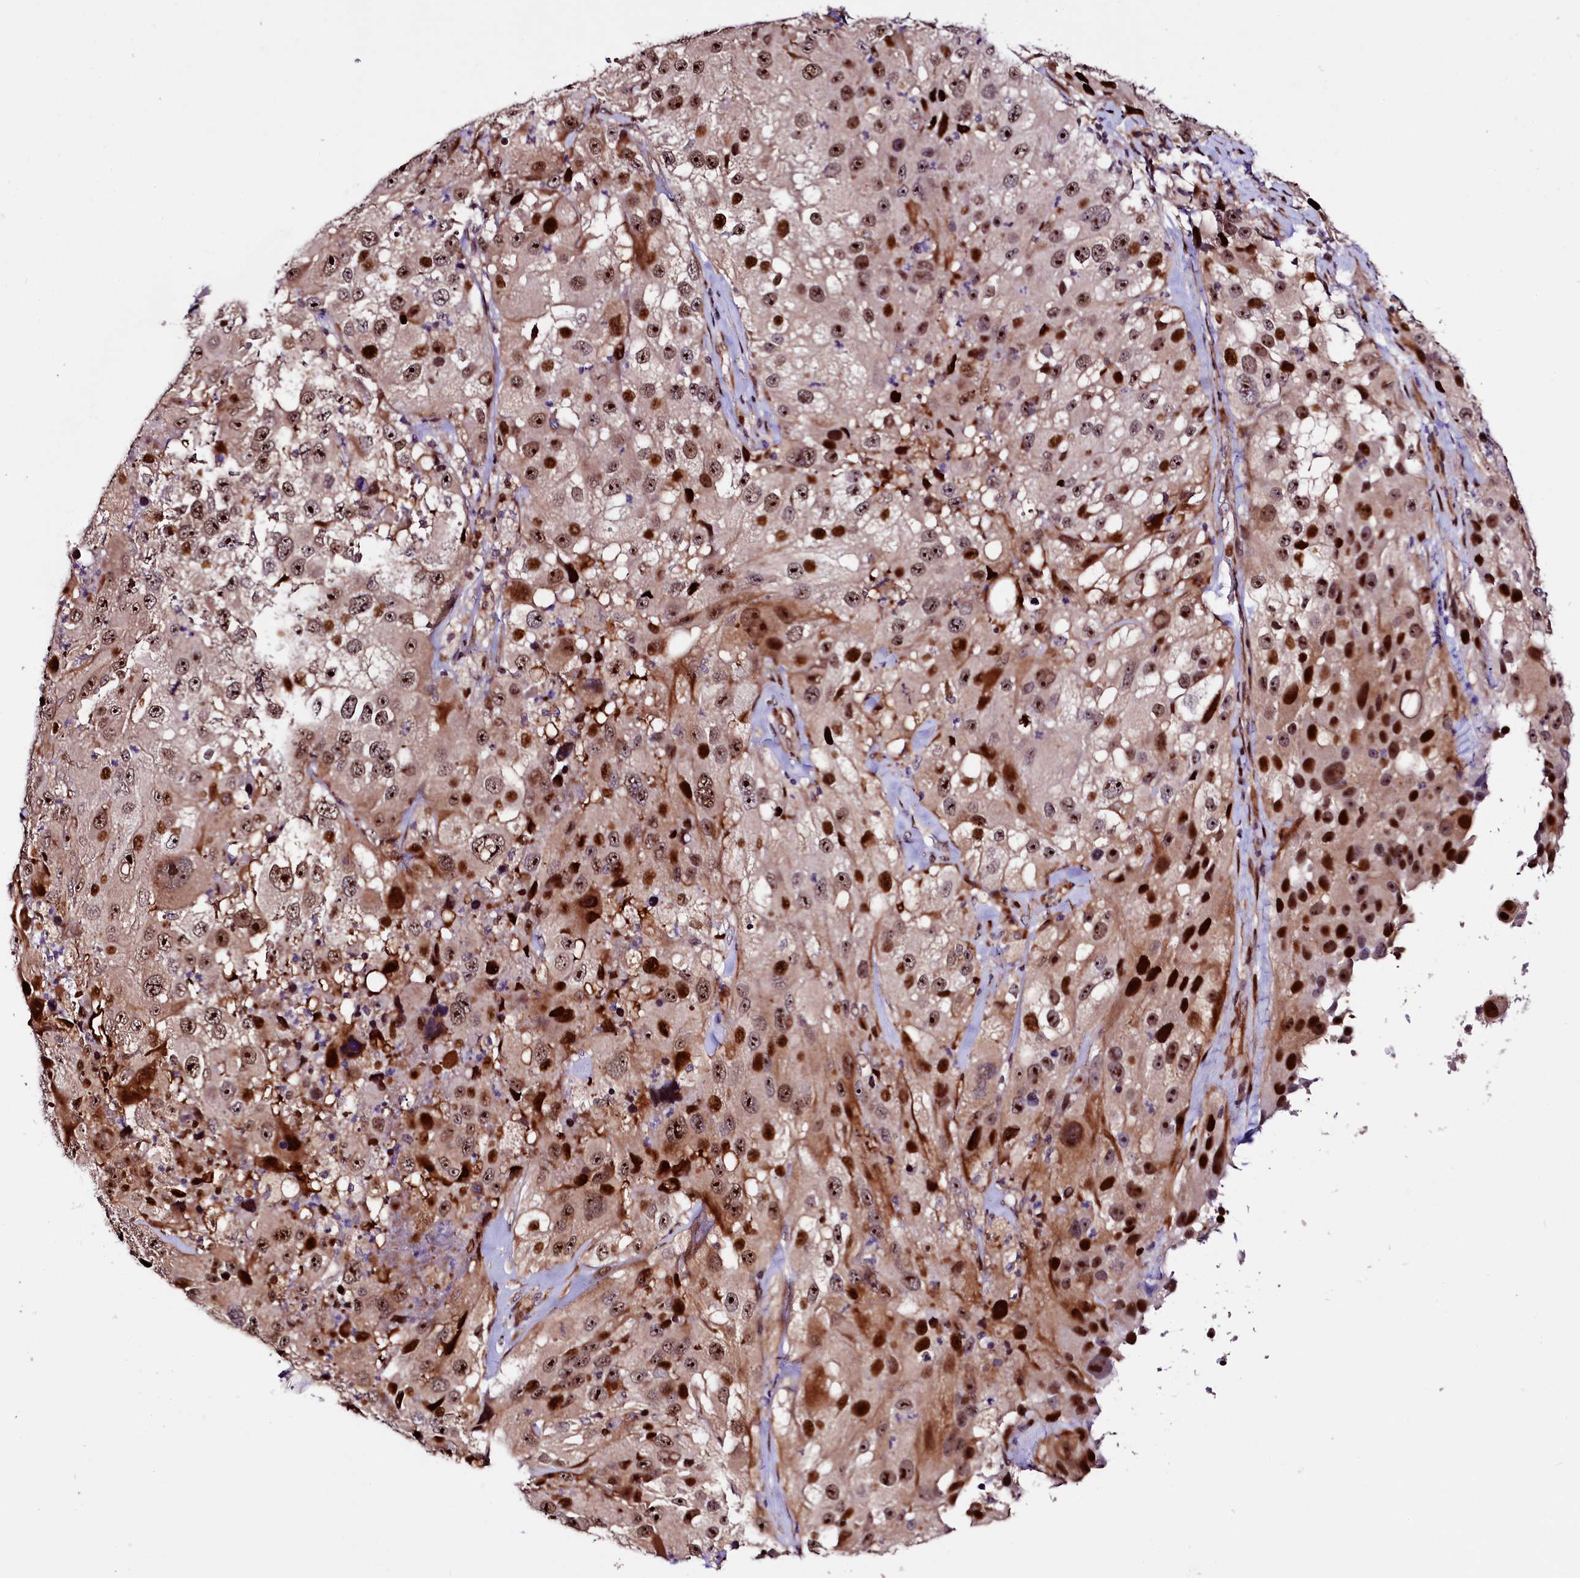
{"staining": {"intensity": "strong", "quantity": ">75%", "location": "cytoplasmic/membranous,nuclear"}, "tissue": "melanoma", "cell_type": "Tumor cells", "image_type": "cancer", "snomed": [{"axis": "morphology", "description": "Malignant melanoma, Metastatic site"}, {"axis": "topography", "description": "Lymph node"}], "caption": "Malignant melanoma (metastatic site) stained for a protein (brown) displays strong cytoplasmic/membranous and nuclear positive staining in approximately >75% of tumor cells.", "gene": "TRMT112", "patient": {"sex": "male", "age": 62}}